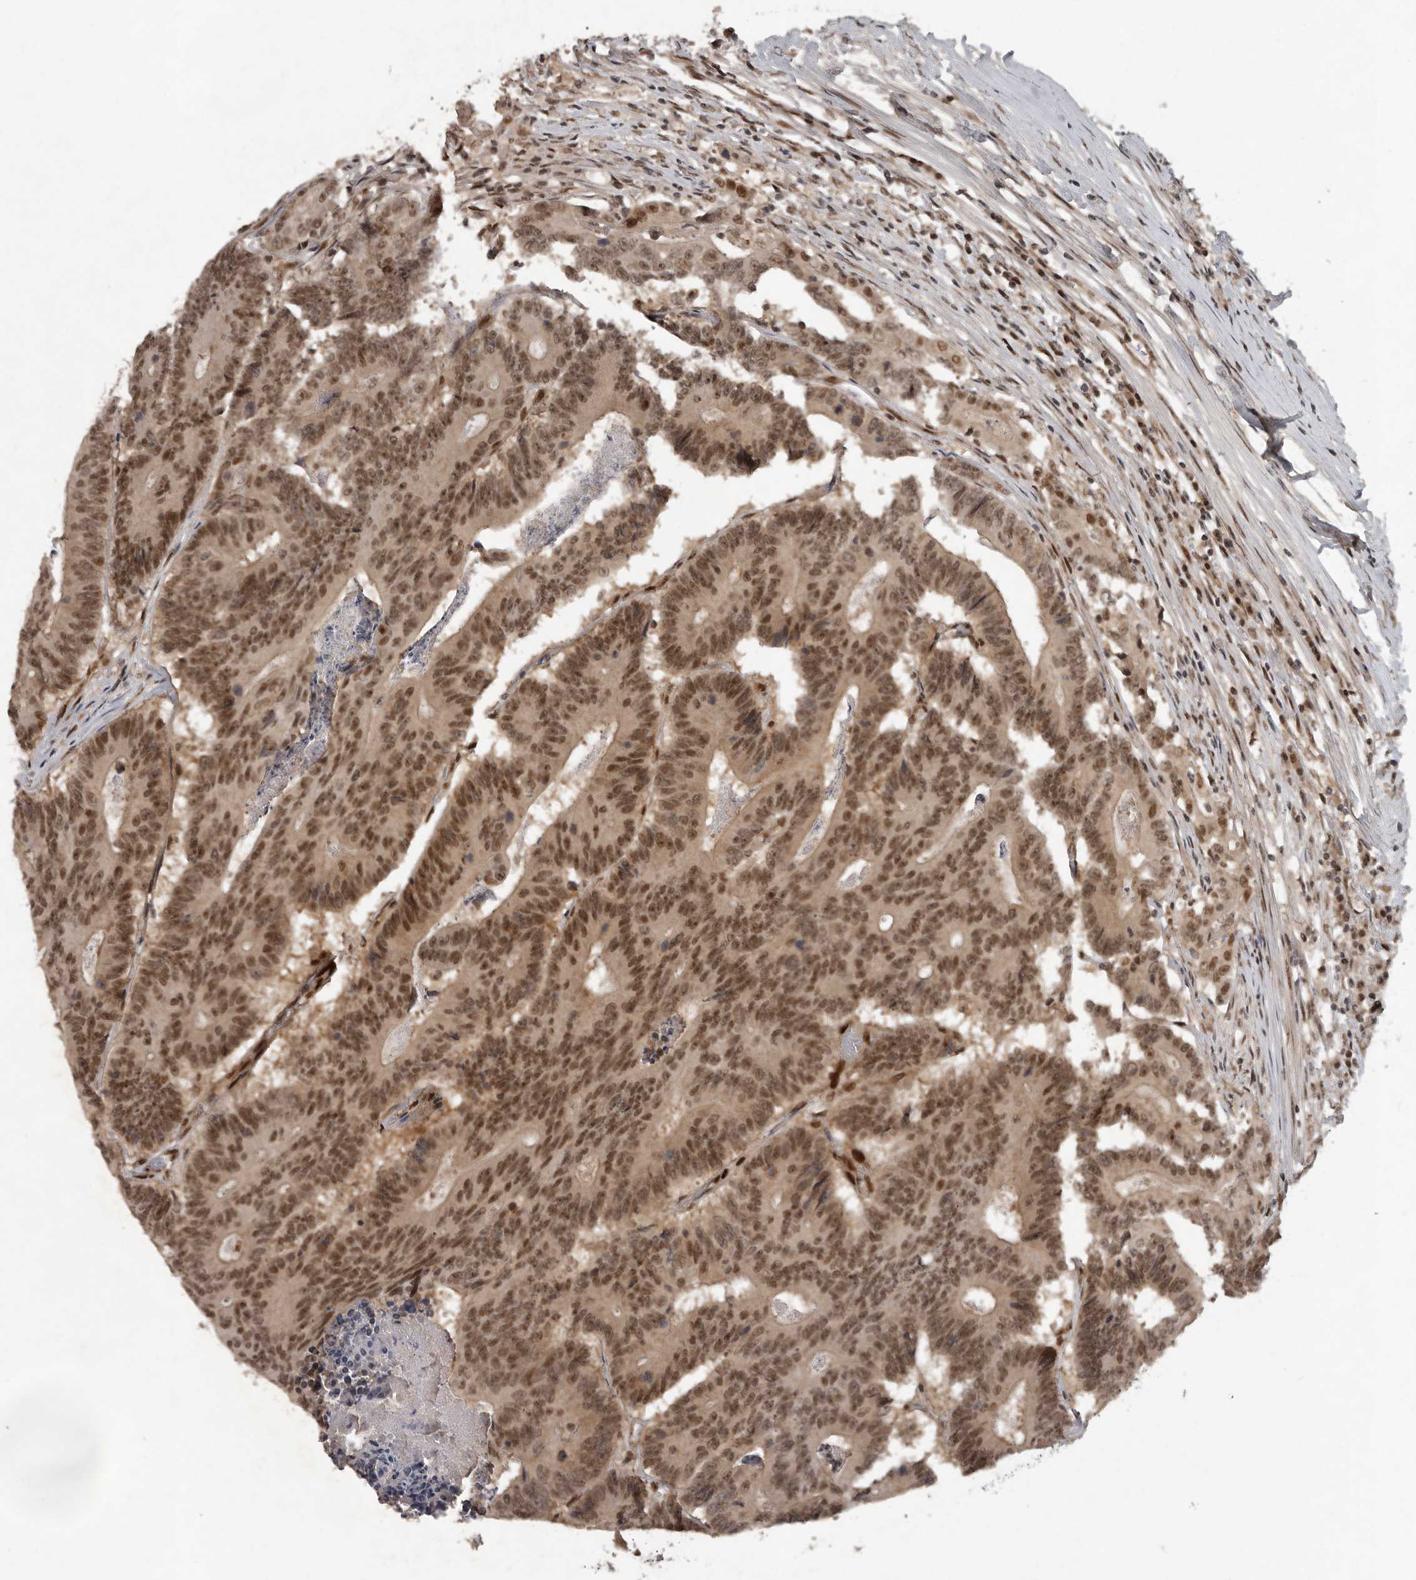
{"staining": {"intensity": "moderate", "quantity": ">75%", "location": "nuclear"}, "tissue": "colorectal cancer", "cell_type": "Tumor cells", "image_type": "cancer", "snomed": [{"axis": "morphology", "description": "Adenocarcinoma, NOS"}, {"axis": "topography", "description": "Colon"}], "caption": "Immunohistochemical staining of colorectal adenocarcinoma shows medium levels of moderate nuclear protein expression in approximately >75% of tumor cells.", "gene": "CDC27", "patient": {"sex": "male", "age": 83}}